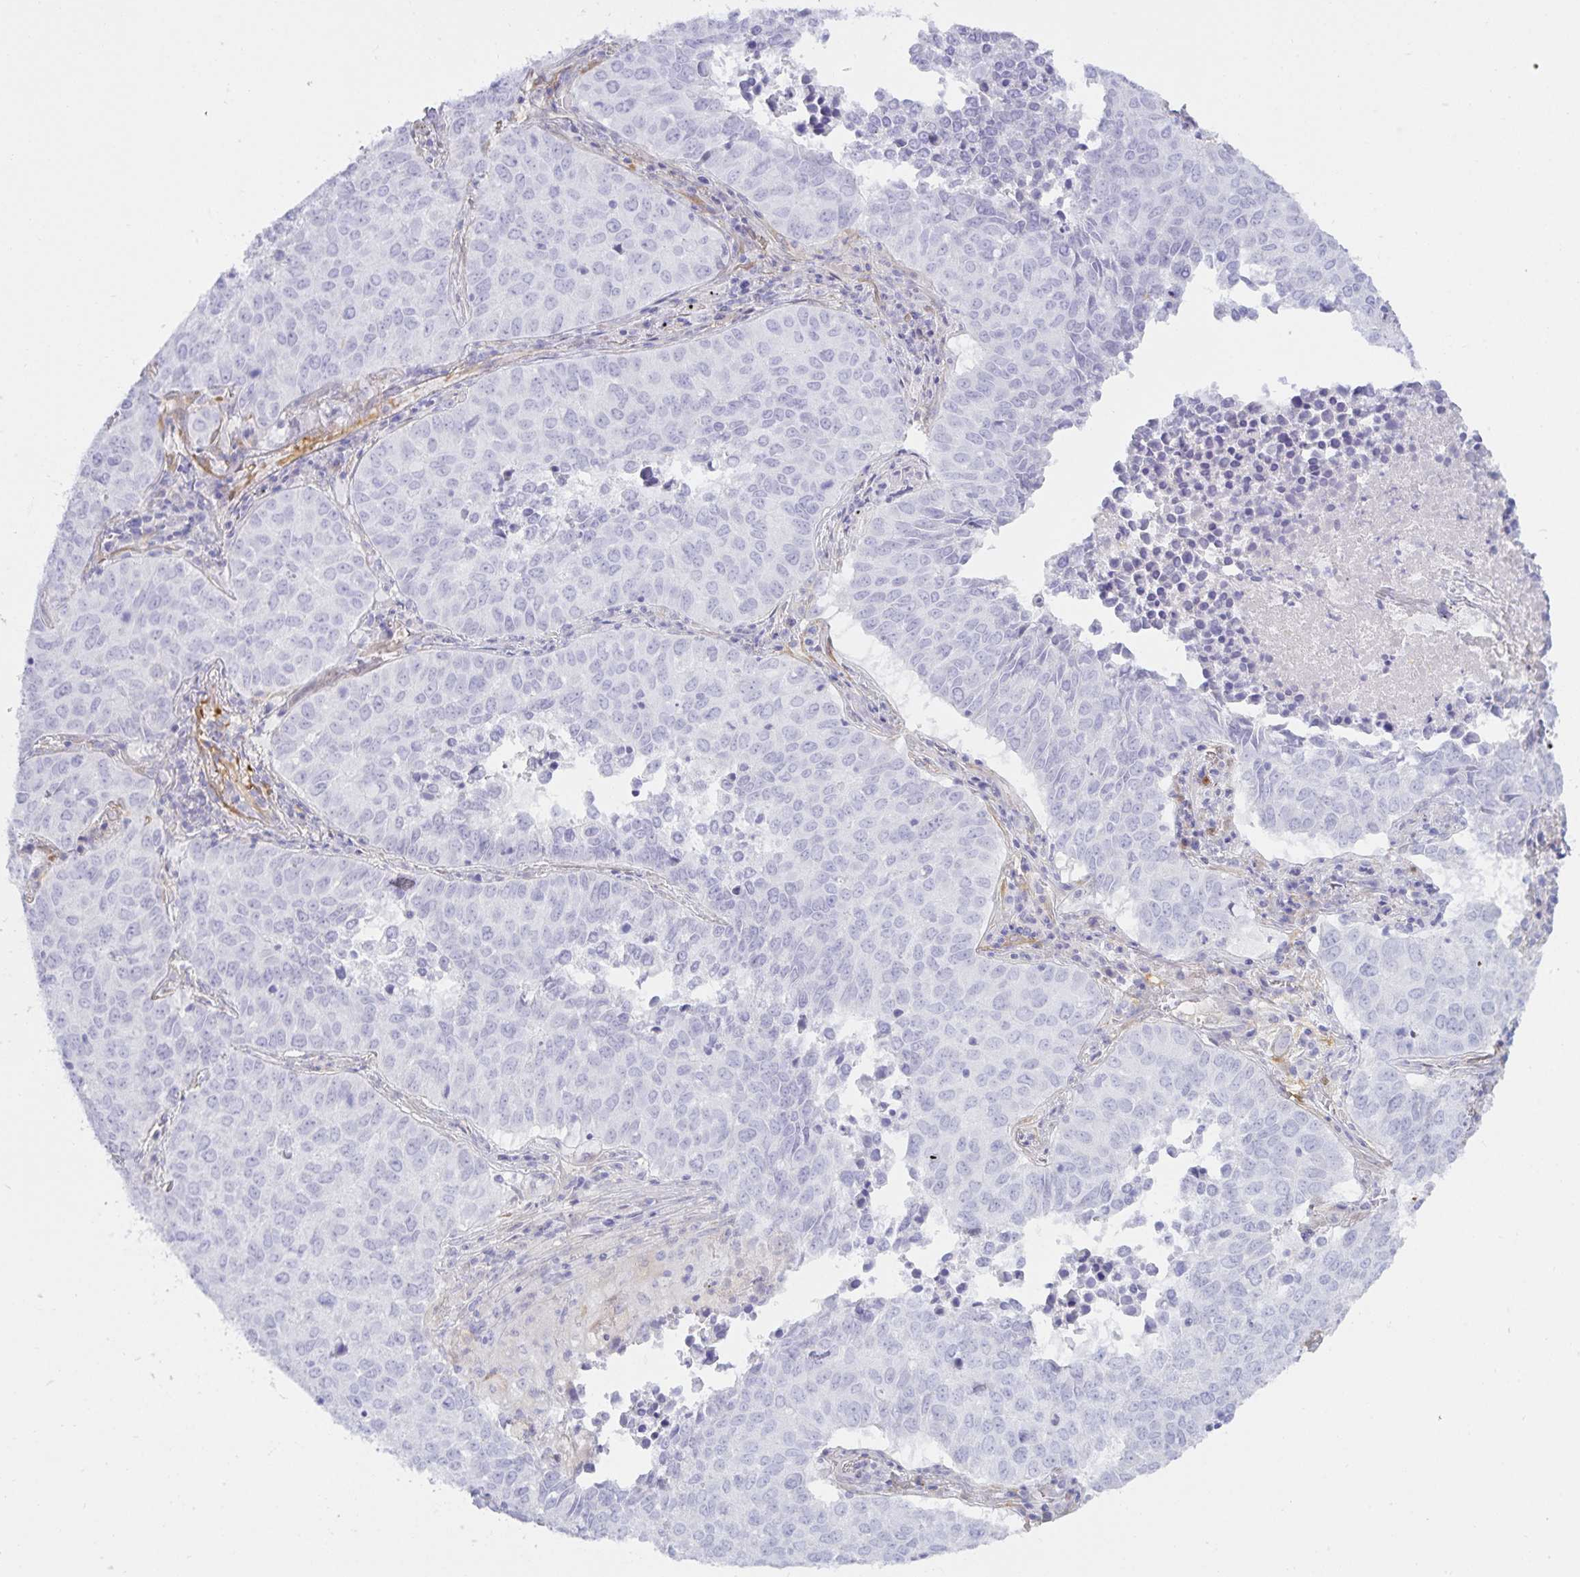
{"staining": {"intensity": "negative", "quantity": "none", "location": "none"}, "tissue": "lung cancer", "cell_type": "Tumor cells", "image_type": "cancer", "snomed": [{"axis": "morphology", "description": "Adenocarcinoma, NOS"}, {"axis": "topography", "description": "Lung"}], "caption": "This is an IHC histopathology image of adenocarcinoma (lung). There is no staining in tumor cells.", "gene": "SPAG4", "patient": {"sex": "female", "age": 50}}